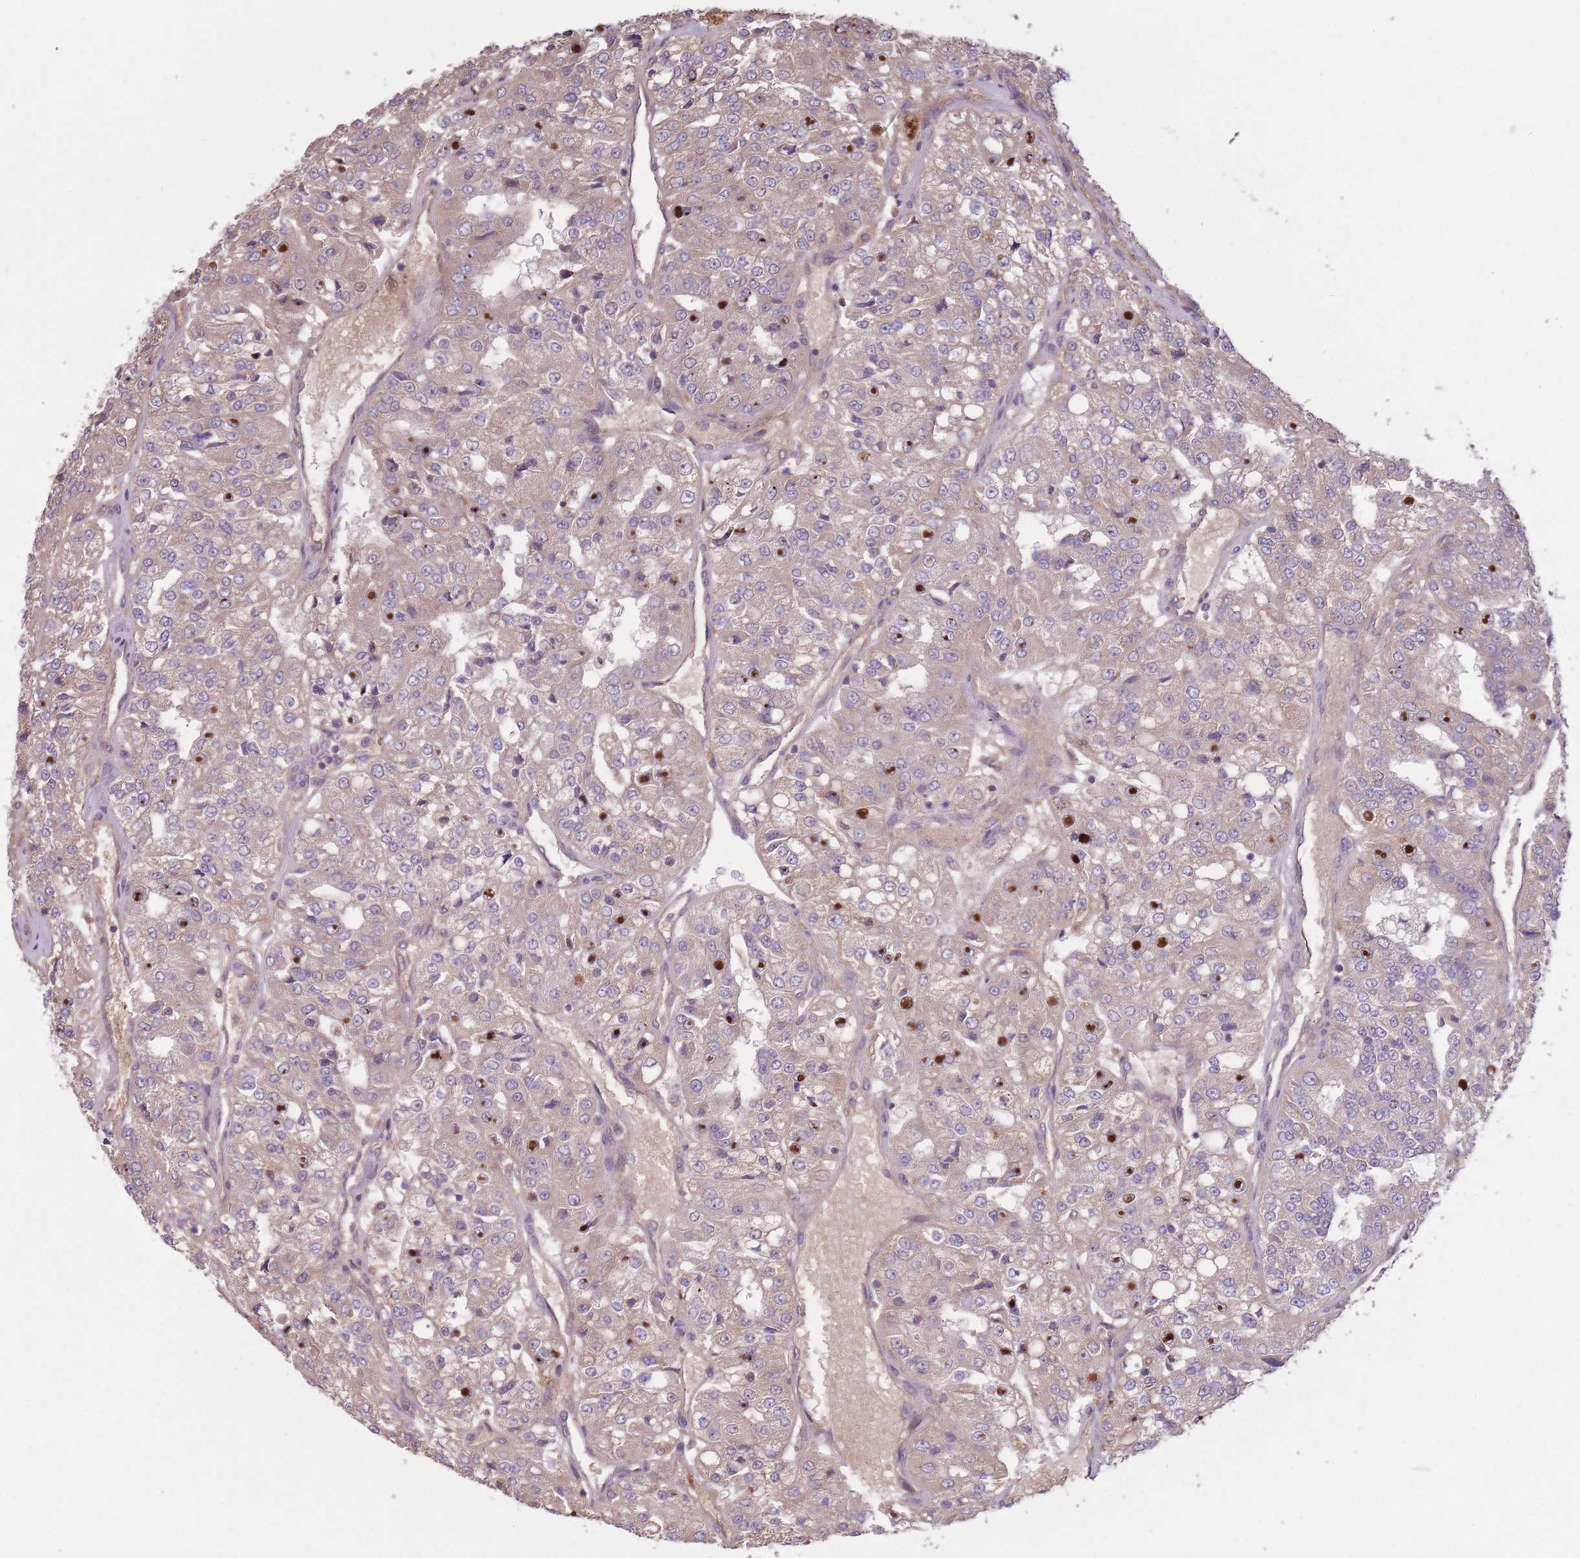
{"staining": {"intensity": "weak", "quantity": "<25%", "location": "cytoplasmic/membranous"}, "tissue": "renal cancer", "cell_type": "Tumor cells", "image_type": "cancer", "snomed": [{"axis": "morphology", "description": "Adenocarcinoma, NOS"}, {"axis": "topography", "description": "Kidney"}], "caption": "Tumor cells show no significant expression in renal adenocarcinoma.", "gene": "POLR3F", "patient": {"sex": "female", "age": 63}}